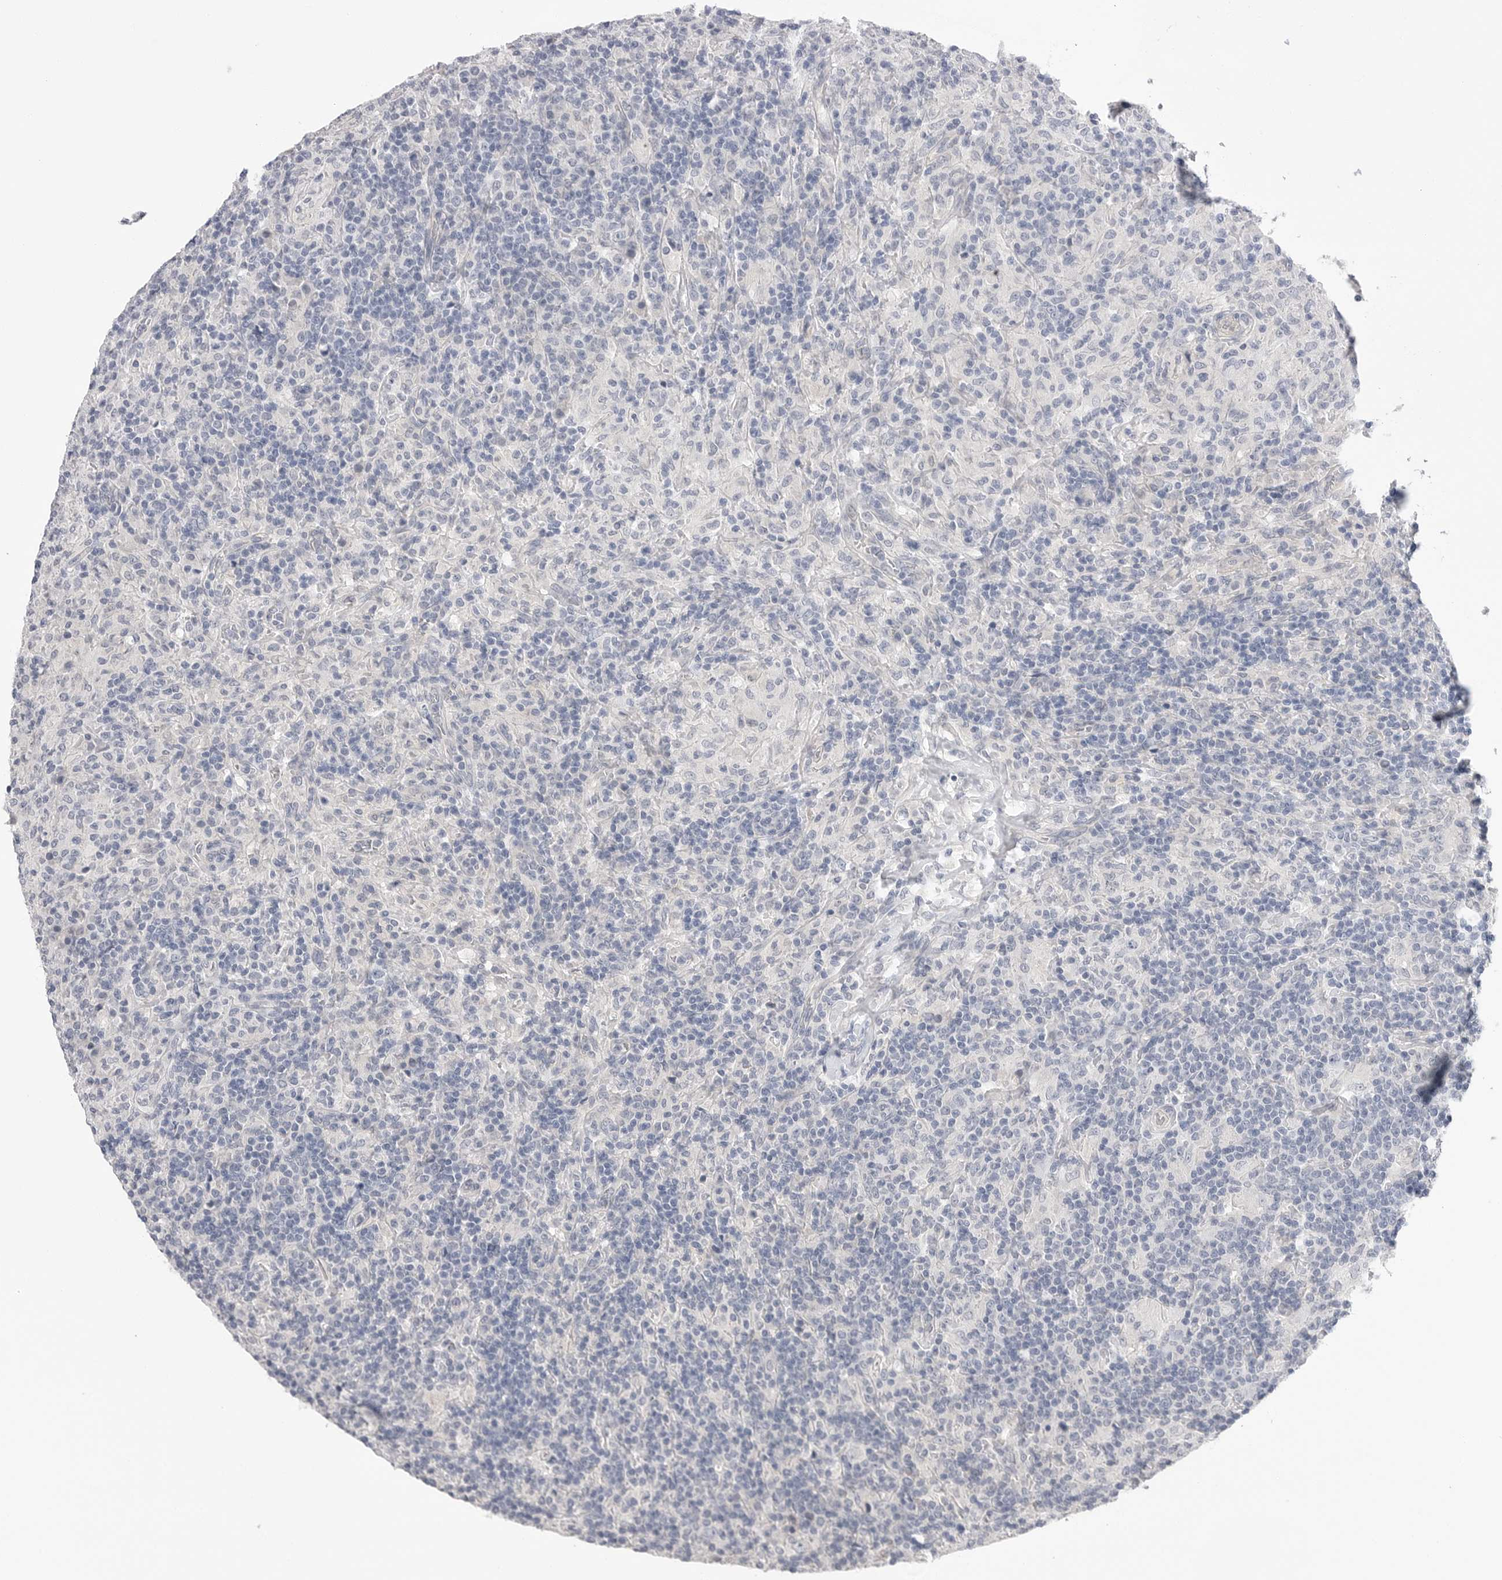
{"staining": {"intensity": "negative", "quantity": "none", "location": "none"}, "tissue": "lymphoma", "cell_type": "Tumor cells", "image_type": "cancer", "snomed": [{"axis": "morphology", "description": "Hodgkin's disease, NOS"}, {"axis": "topography", "description": "Lymph node"}], "caption": "Image shows no protein positivity in tumor cells of lymphoma tissue.", "gene": "DLGAP3", "patient": {"sex": "male", "age": 70}}